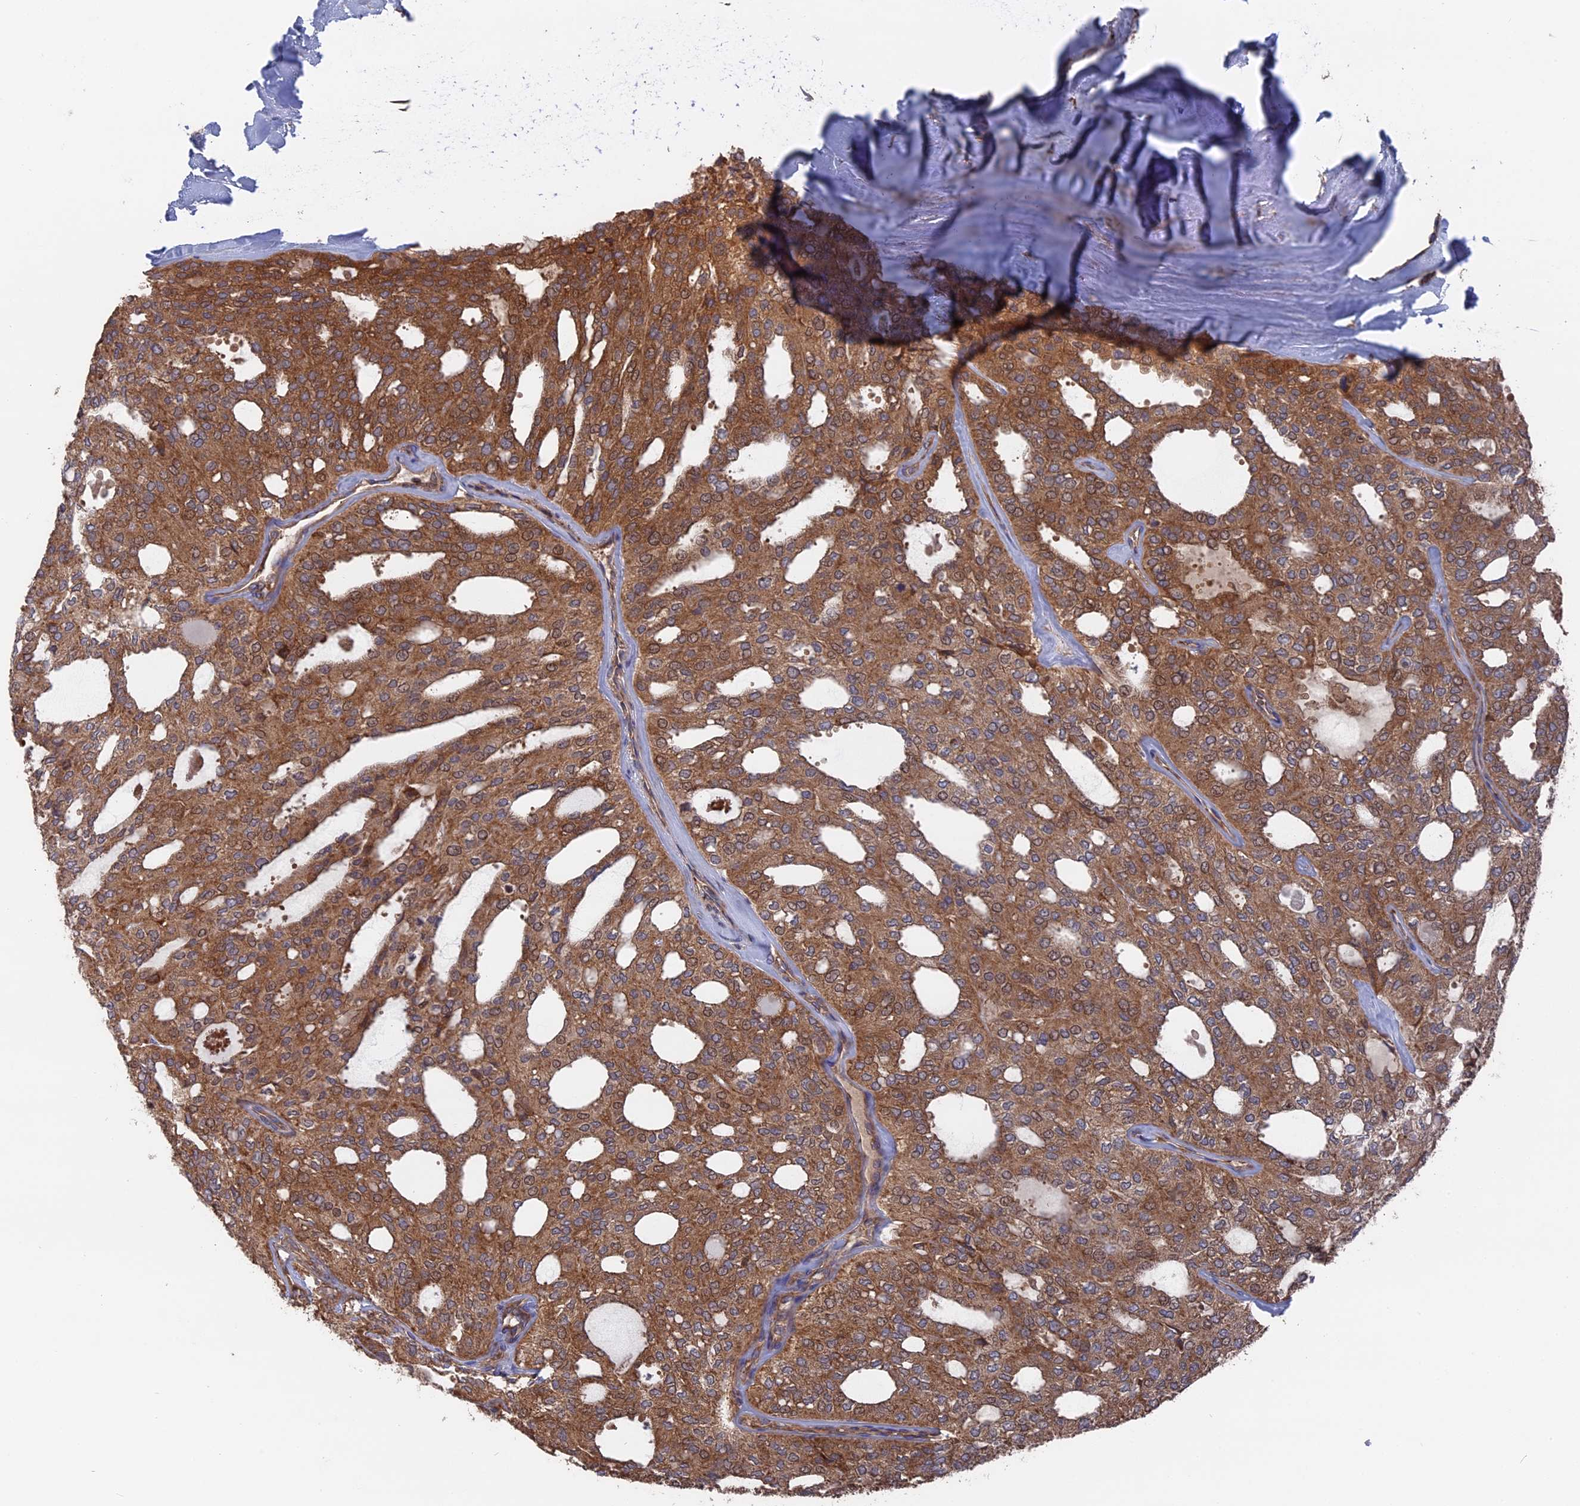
{"staining": {"intensity": "moderate", "quantity": ">75%", "location": "cytoplasmic/membranous"}, "tissue": "thyroid cancer", "cell_type": "Tumor cells", "image_type": "cancer", "snomed": [{"axis": "morphology", "description": "Follicular adenoma carcinoma, NOS"}, {"axis": "topography", "description": "Thyroid gland"}], "caption": "Tumor cells demonstrate medium levels of moderate cytoplasmic/membranous staining in about >75% of cells in thyroid cancer (follicular adenoma carcinoma).", "gene": "TELO2", "patient": {"sex": "male", "age": 75}}